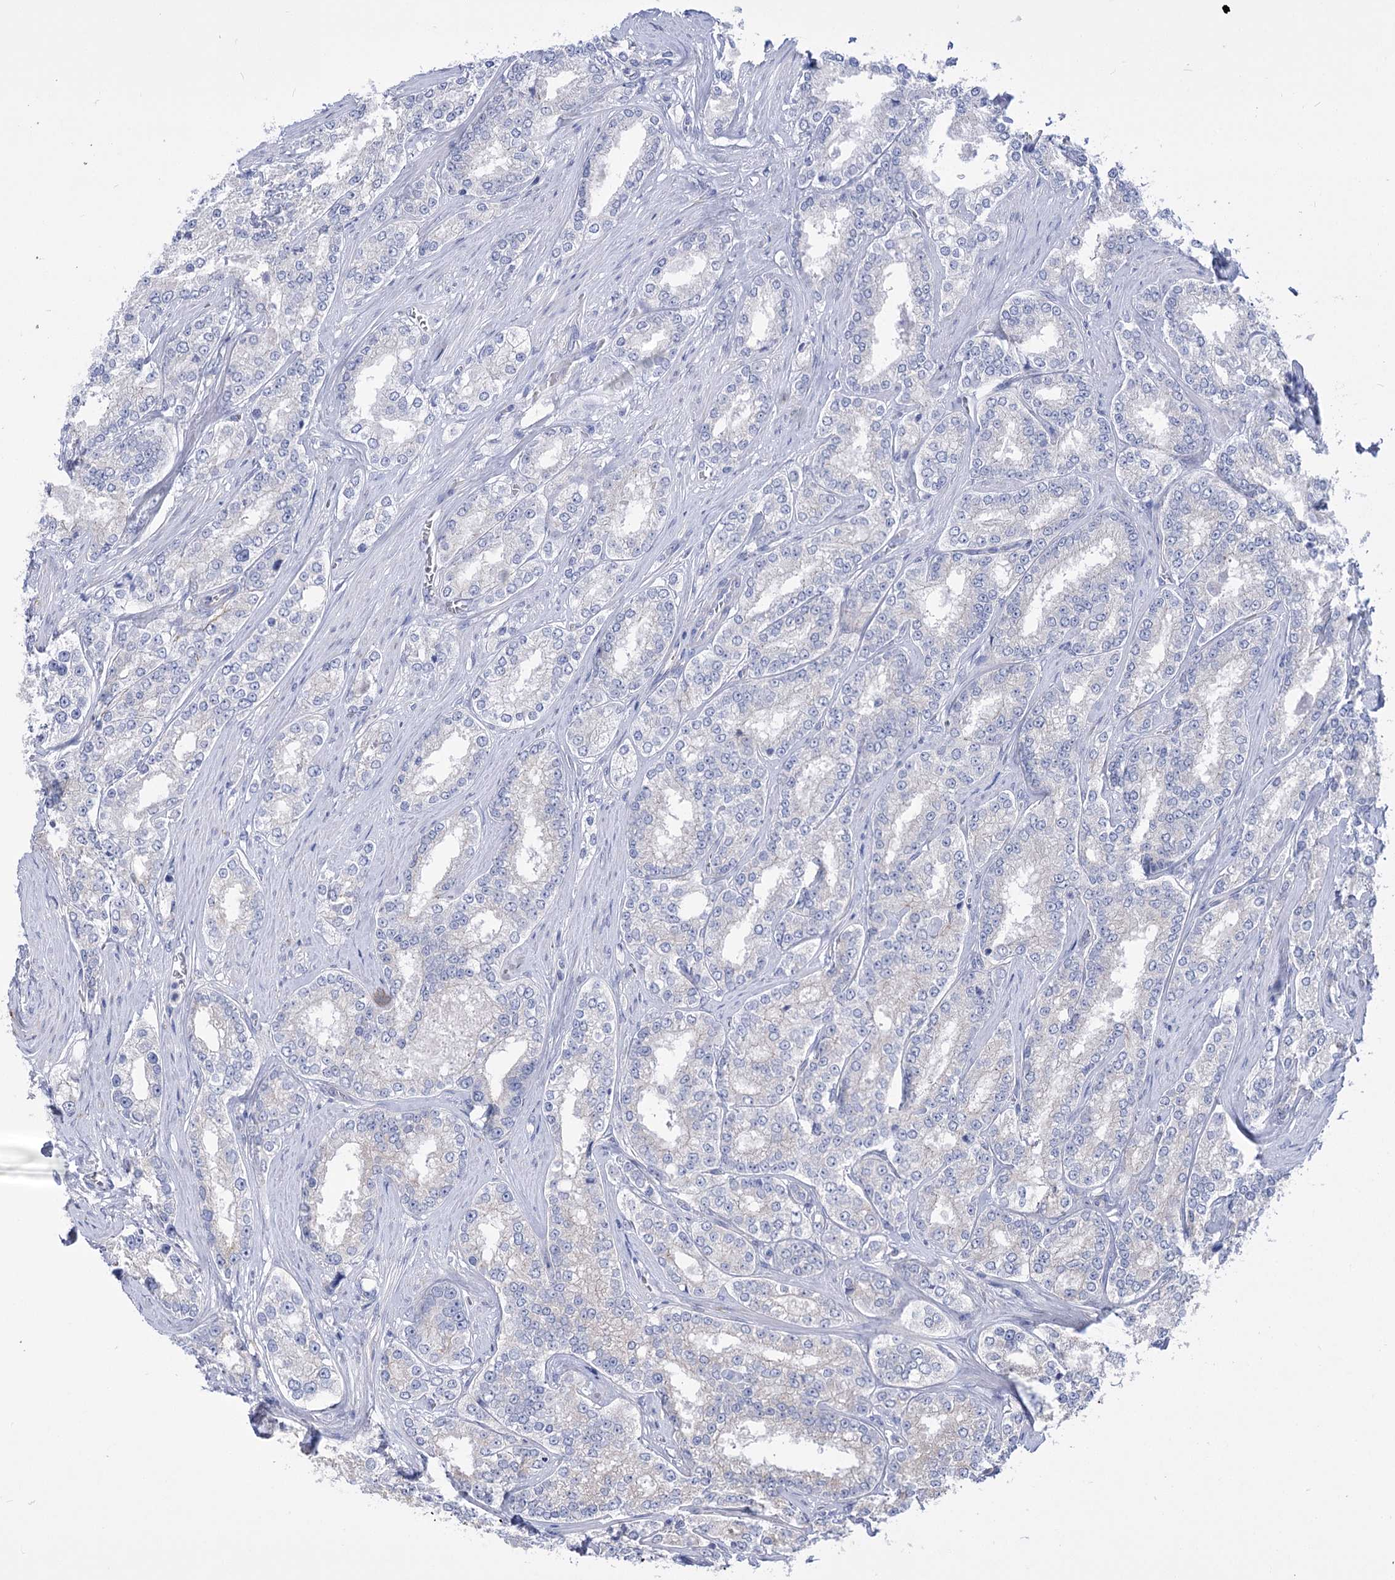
{"staining": {"intensity": "negative", "quantity": "none", "location": "none"}, "tissue": "prostate cancer", "cell_type": "Tumor cells", "image_type": "cancer", "snomed": [{"axis": "morphology", "description": "Normal tissue, NOS"}, {"axis": "morphology", "description": "Adenocarcinoma, High grade"}, {"axis": "topography", "description": "Prostate"}], "caption": "Immunohistochemical staining of prostate cancer (high-grade adenocarcinoma) shows no significant staining in tumor cells. (IHC, brightfield microscopy, high magnification).", "gene": "LRRC34", "patient": {"sex": "male", "age": 83}}